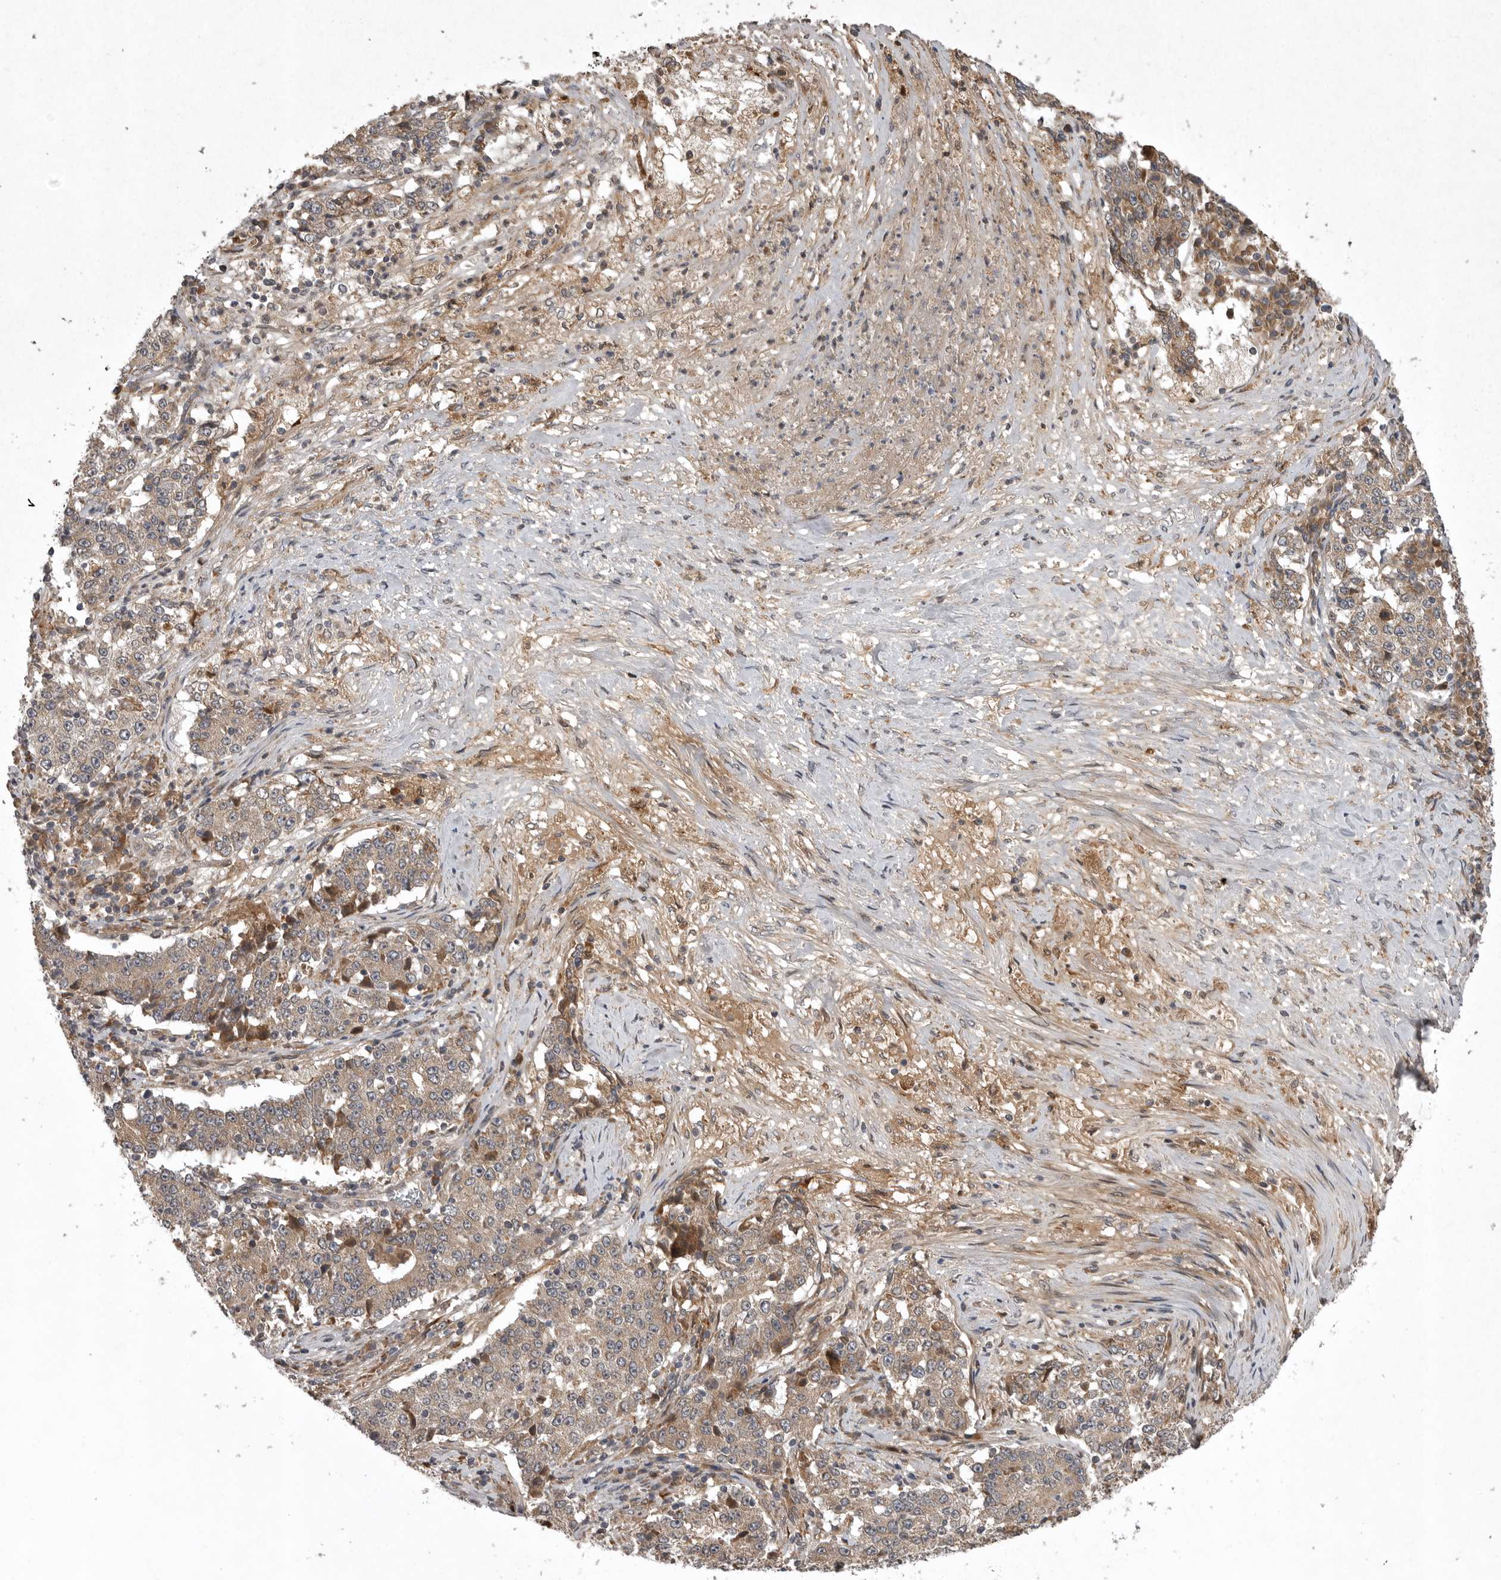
{"staining": {"intensity": "weak", "quantity": ">75%", "location": "cytoplasmic/membranous"}, "tissue": "stomach cancer", "cell_type": "Tumor cells", "image_type": "cancer", "snomed": [{"axis": "morphology", "description": "Adenocarcinoma, NOS"}, {"axis": "topography", "description": "Stomach"}], "caption": "A micrograph showing weak cytoplasmic/membranous staining in approximately >75% of tumor cells in stomach cancer, as visualized by brown immunohistochemical staining.", "gene": "GPR31", "patient": {"sex": "male", "age": 59}}